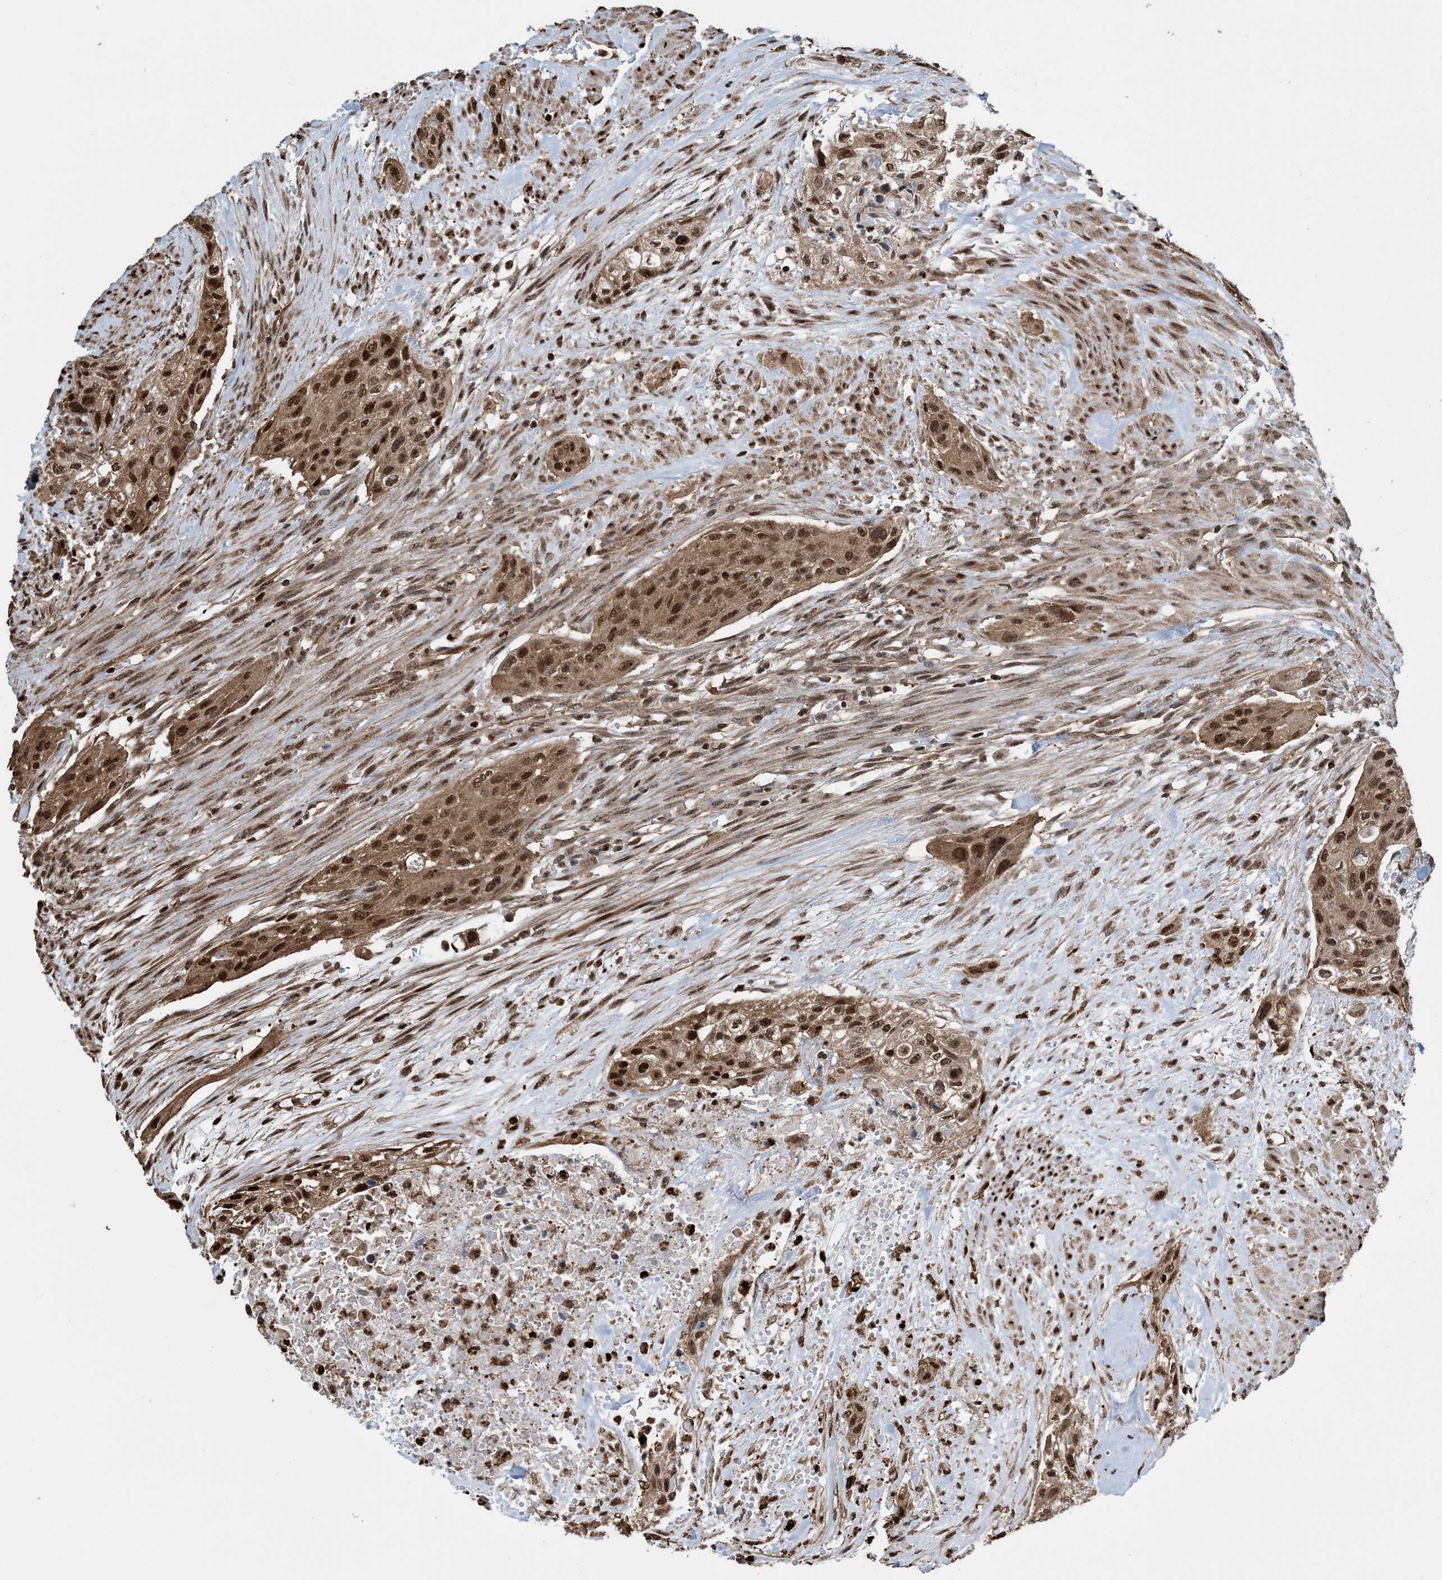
{"staining": {"intensity": "strong", "quantity": ">75%", "location": "cytoplasmic/membranous,nuclear"}, "tissue": "urothelial cancer", "cell_type": "Tumor cells", "image_type": "cancer", "snomed": [{"axis": "morphology", "description": "Urothelial carcinoma, High grade"}, {"axis": "topography", "description": "Urinary bladder"}], "caption": "This is an image of immunohistochemistry (IHC) staining of urothelial carcinoma (high-grade), which shows strong staining in the cytoplasmic/membranous and nuclear of tumor cells.", "gene": "HSPA1A", "patient": {"sex": "male", "age": 35}}